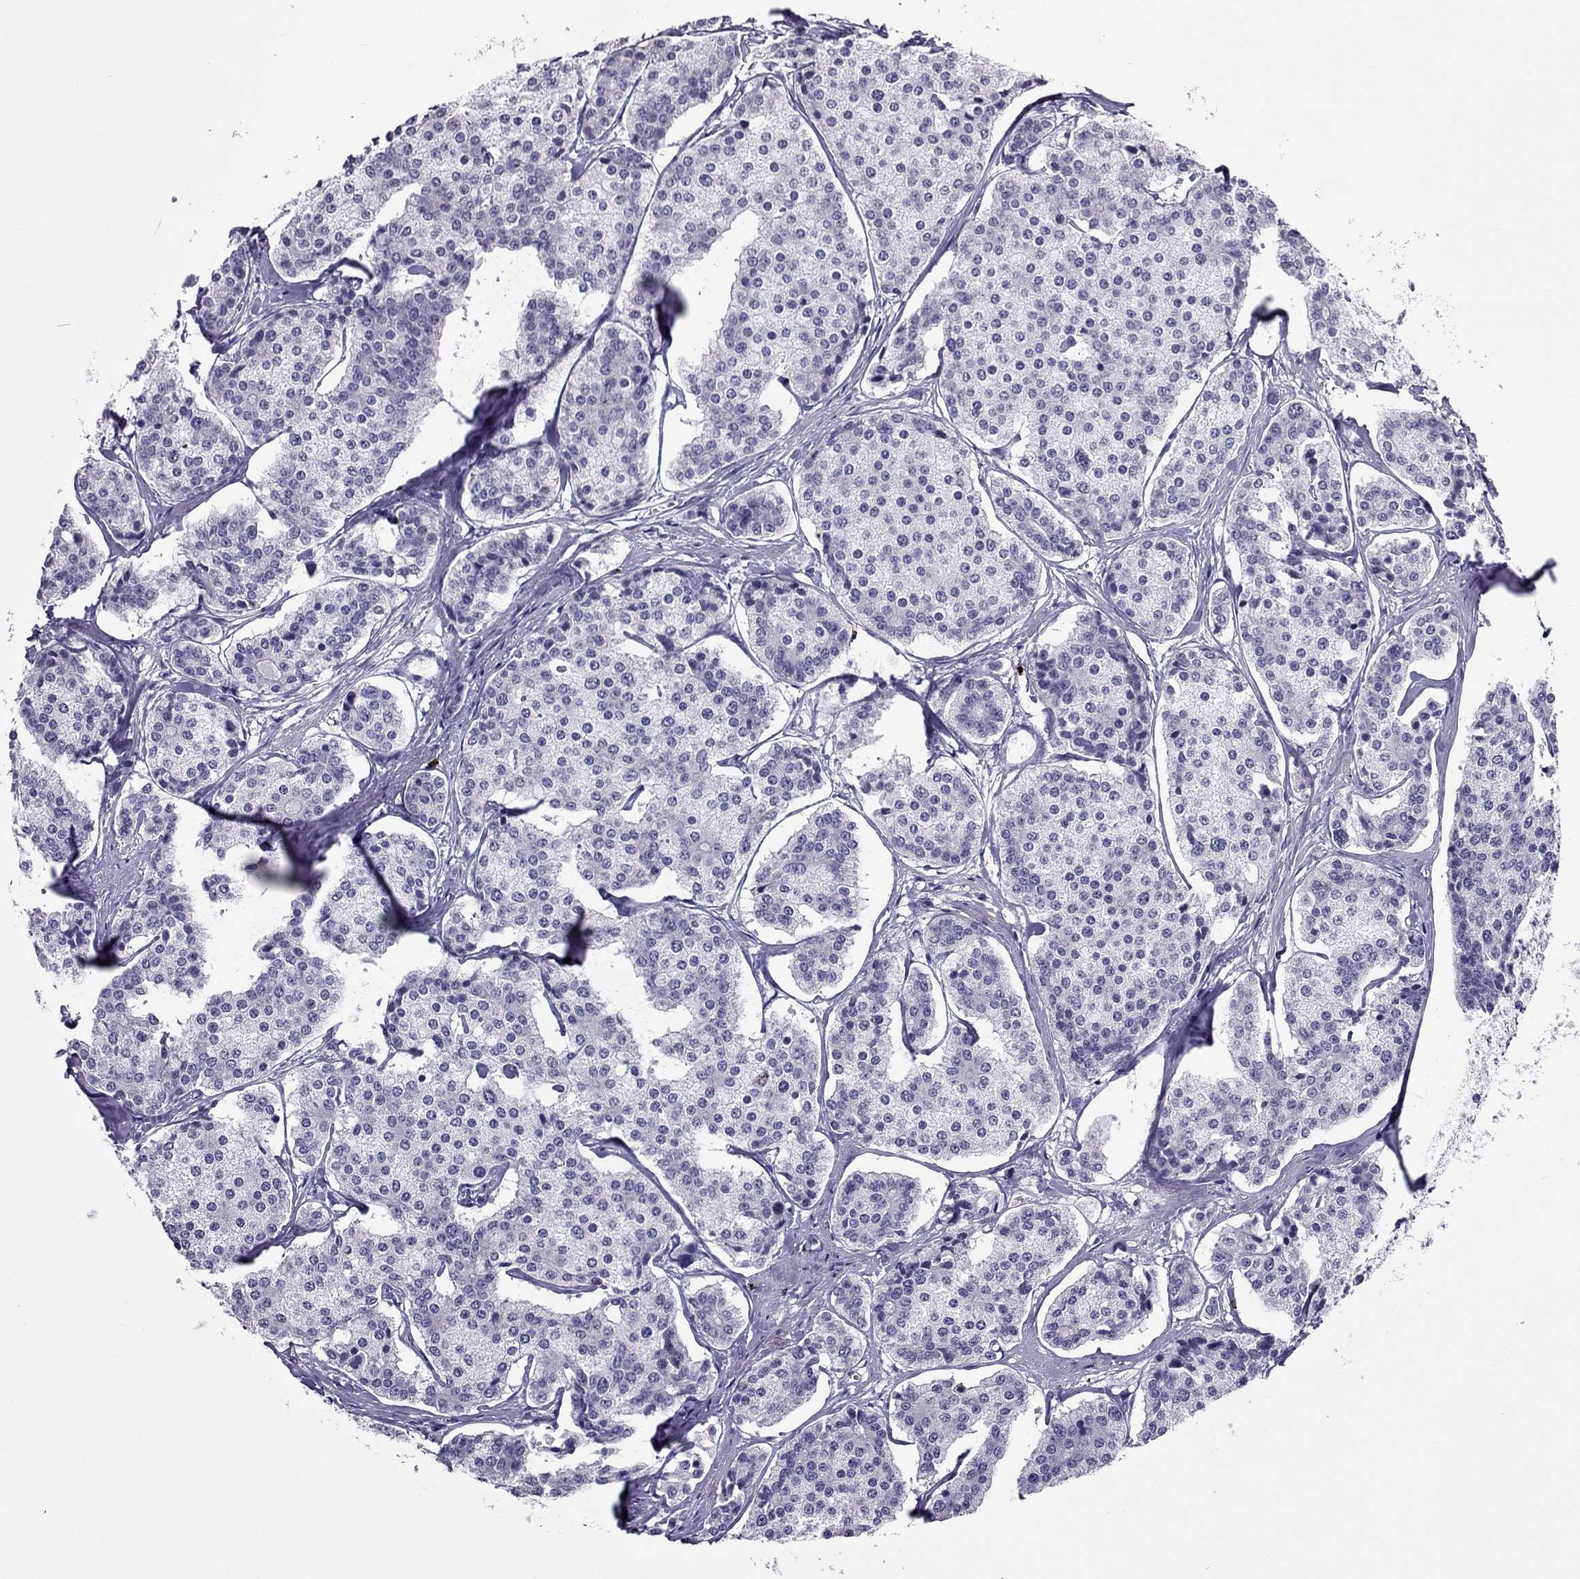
{"staining": {"intensity": "negative", "quantity": "none", "location": "none"}, "tissue": "carcinoid", "cell_type": "Tumor cells", "image_type": "cancer", "snomed": [{"axis": "morphology", "description": "Carcinoid, malignant, NOS"}, {"axis": "topography", "description": "Small intestine"}], "caption": "Tumor cells show no significant staining in carcinoid (malignant).", "gene": "CCL27", "patient": {"sex": "female", "age": 65}}